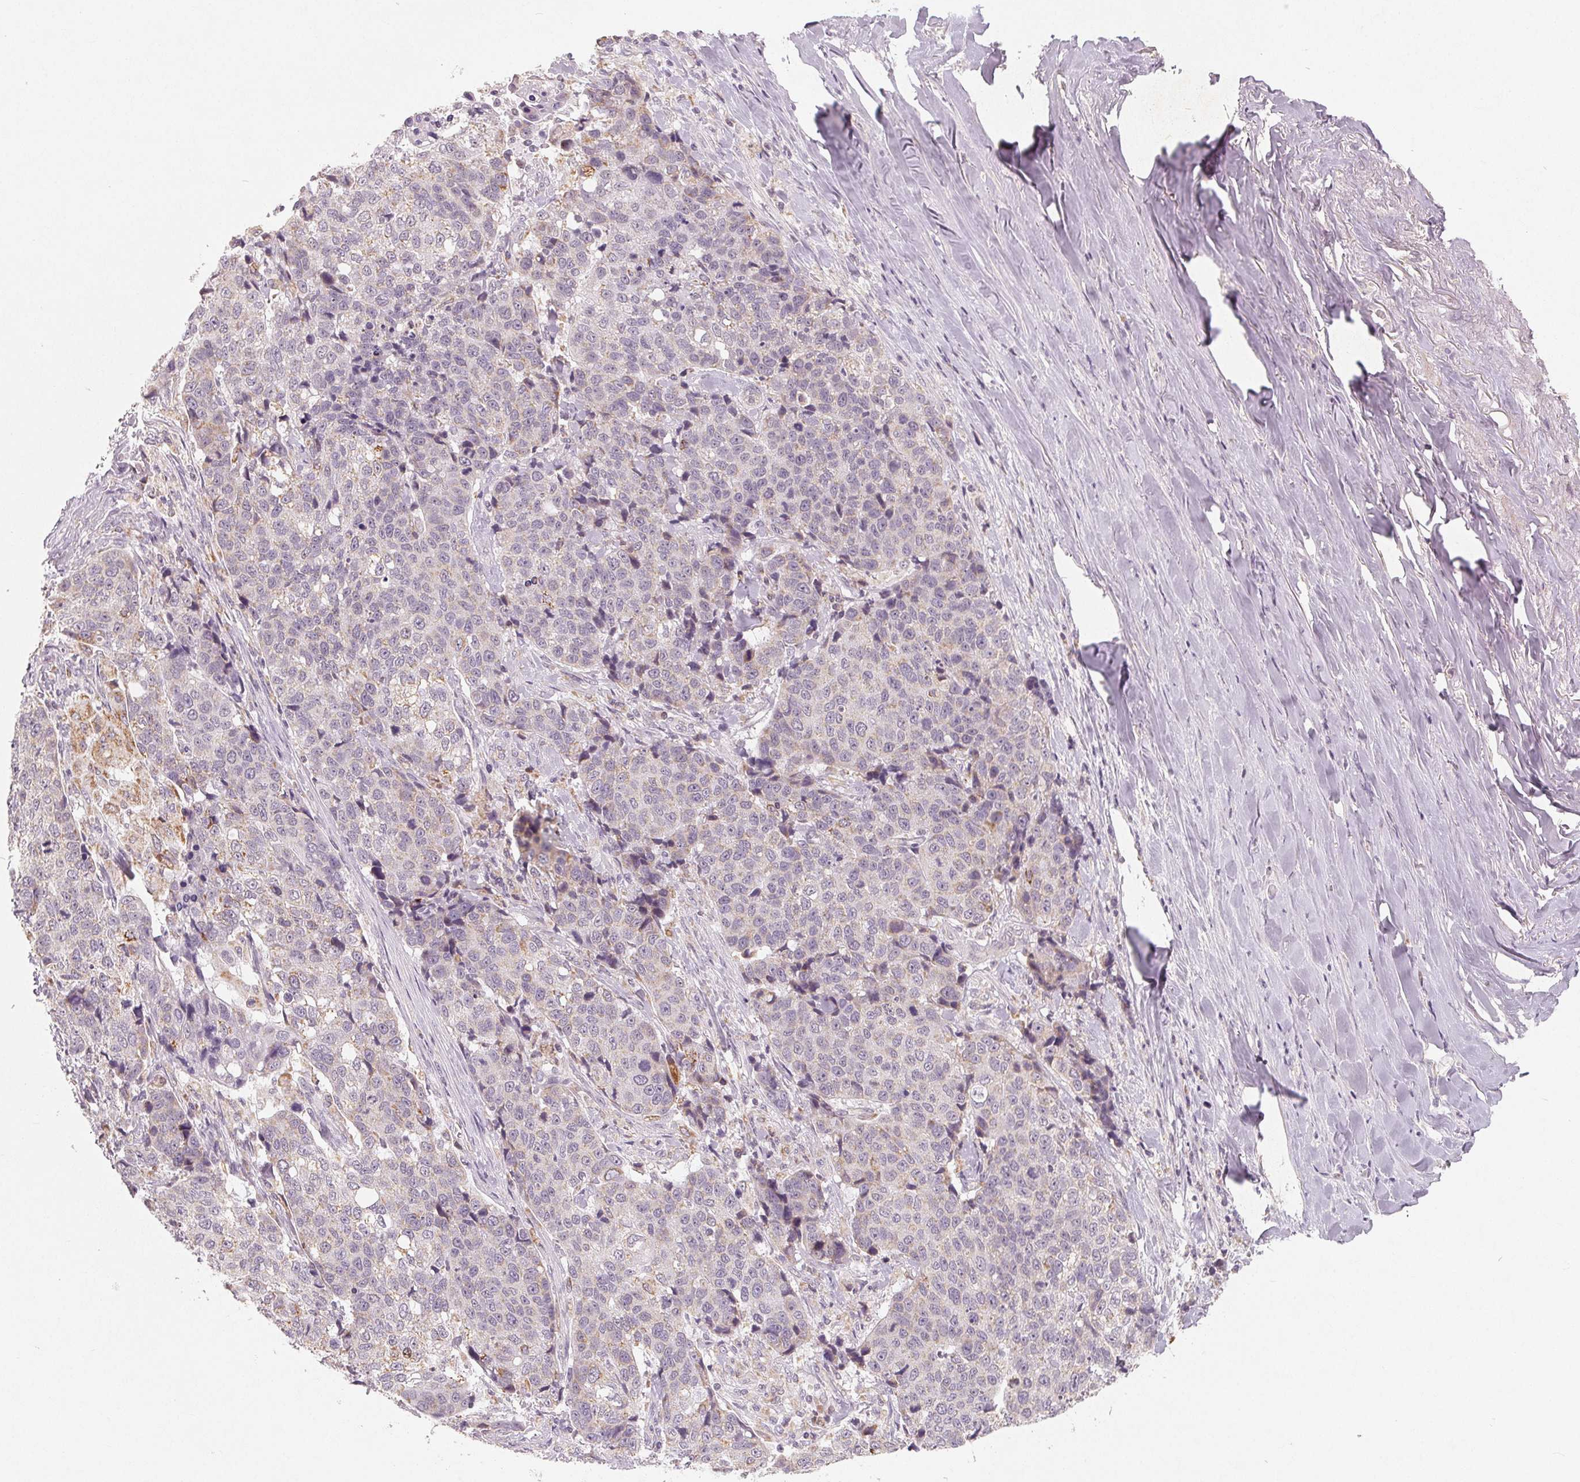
{"staining": {"intensity": "moderate", "quantity": "<25%", "location": "cytoplasmic/membranous"}, "tissue": "lung cancer", "cell_type": "Tumor cells", "image_type": "cancer", "snomed": [{"axis": "morphology", "description": "Squamous cell carcinoma, NOS"}, {"axis": "topography", "description": "Lymph node"}, {"axis": "topography", "description": "Lung"}], "caption": "Immunohistochemical staining of human lung squamous cell carcinoma demonstrates low levels of moderate cytoplasmic/membranous staining in about <25% of tumor cells.", "gene": "GHITM", "patient": {"sex": "male", "age": 61}}